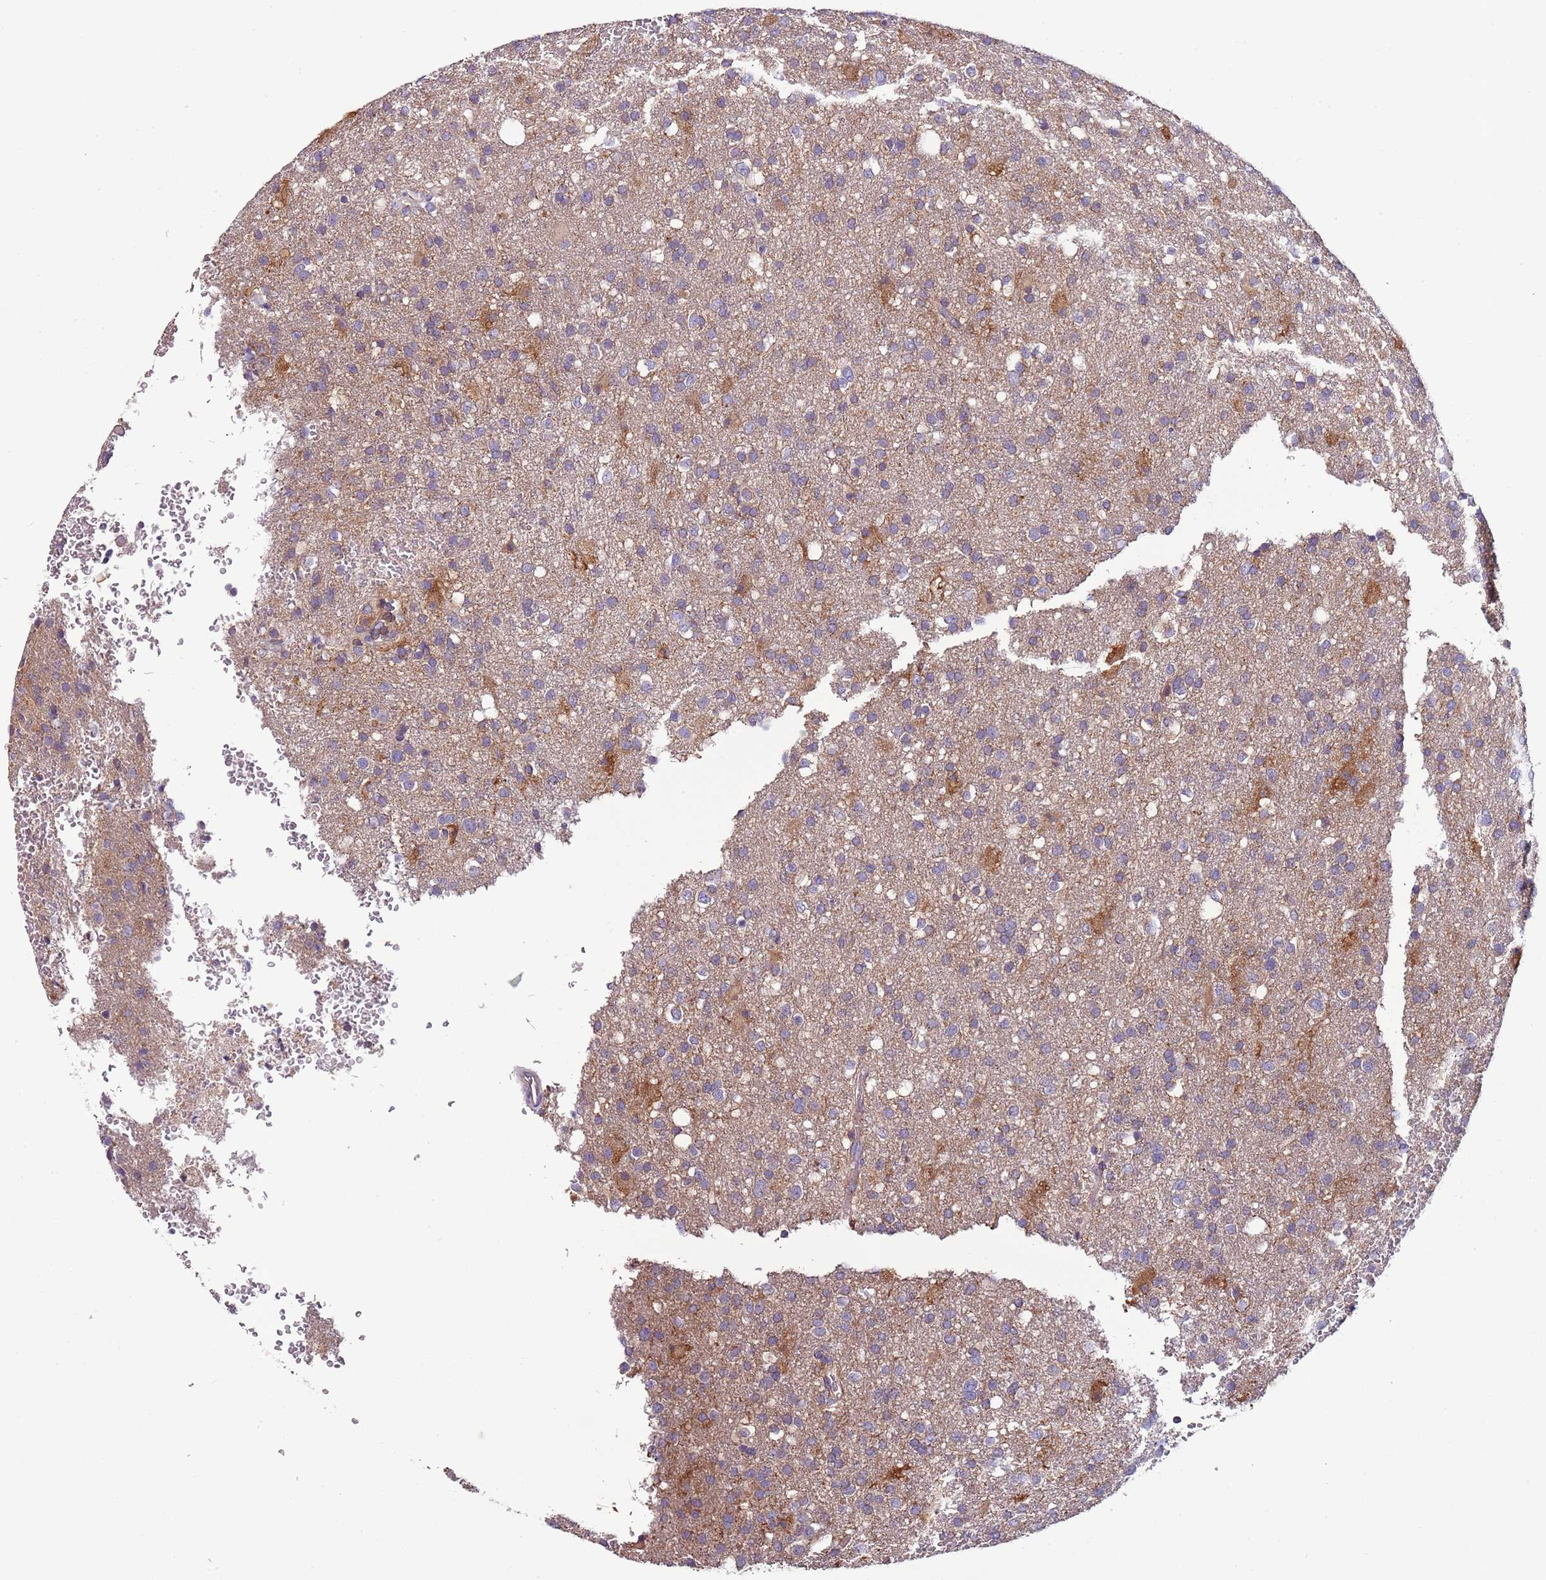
{"staining": {"intensity": "negative", "quantity": "none", "location": "none"}, "tissue": "glioma", "cell_type": "Tumor cells", "image_type": "cancer", "snomed": [{"axis": "morphology", "description": "Glioma, malignant, High grade"}, {"axis": "topography", "description": "Brain"}], "caption": "DAB (3,3'-diaminobenzidine) immunohistochemical staining of human glioma reveals no significant staining in tumor cells. (DAB (3,3'-diaminobenzidine) immunohistochemistry with hematoxylin counter stain).", "gene": "IGIP", "patient": {"sex": "female", "age": 74}}